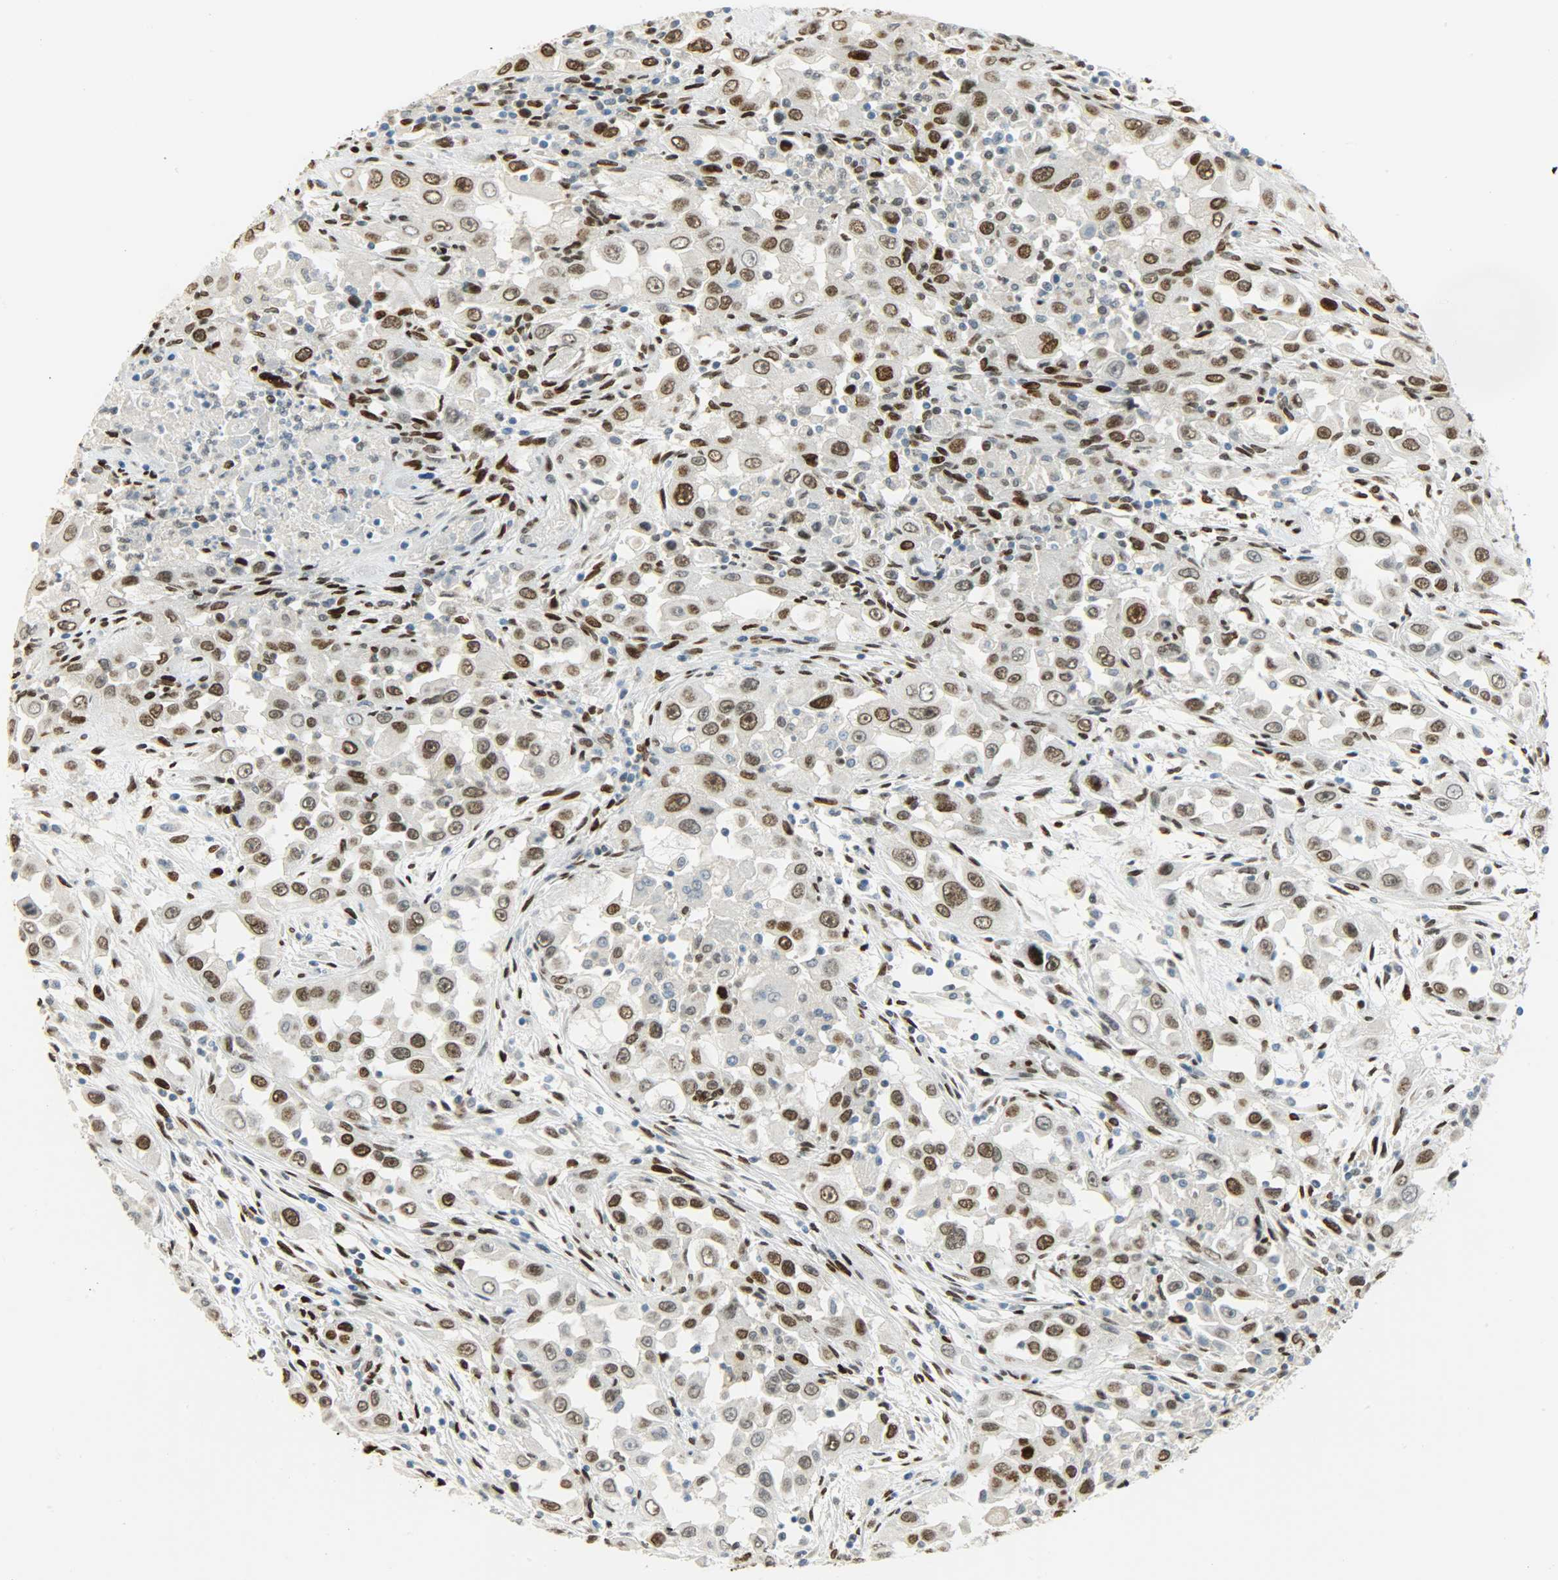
{"staining": {"intensity": "strong", "quantity": ">75%", "location": "nuclear"}, "tissue": "head and neck cancer", "cell_type": "Tumor cells", "image_type": "cancer", "snomed": [{"axis": "morphology", "description": "Carcinoma, NOS"}, {"axis": "topography", "description": "Head-Neck"}], "caption": "Human head and neck cancer stained with a protein marker displays strong staining in tumor cells.", "gene": "JUNB", "patient": {"sex": "male", "age": 87}}